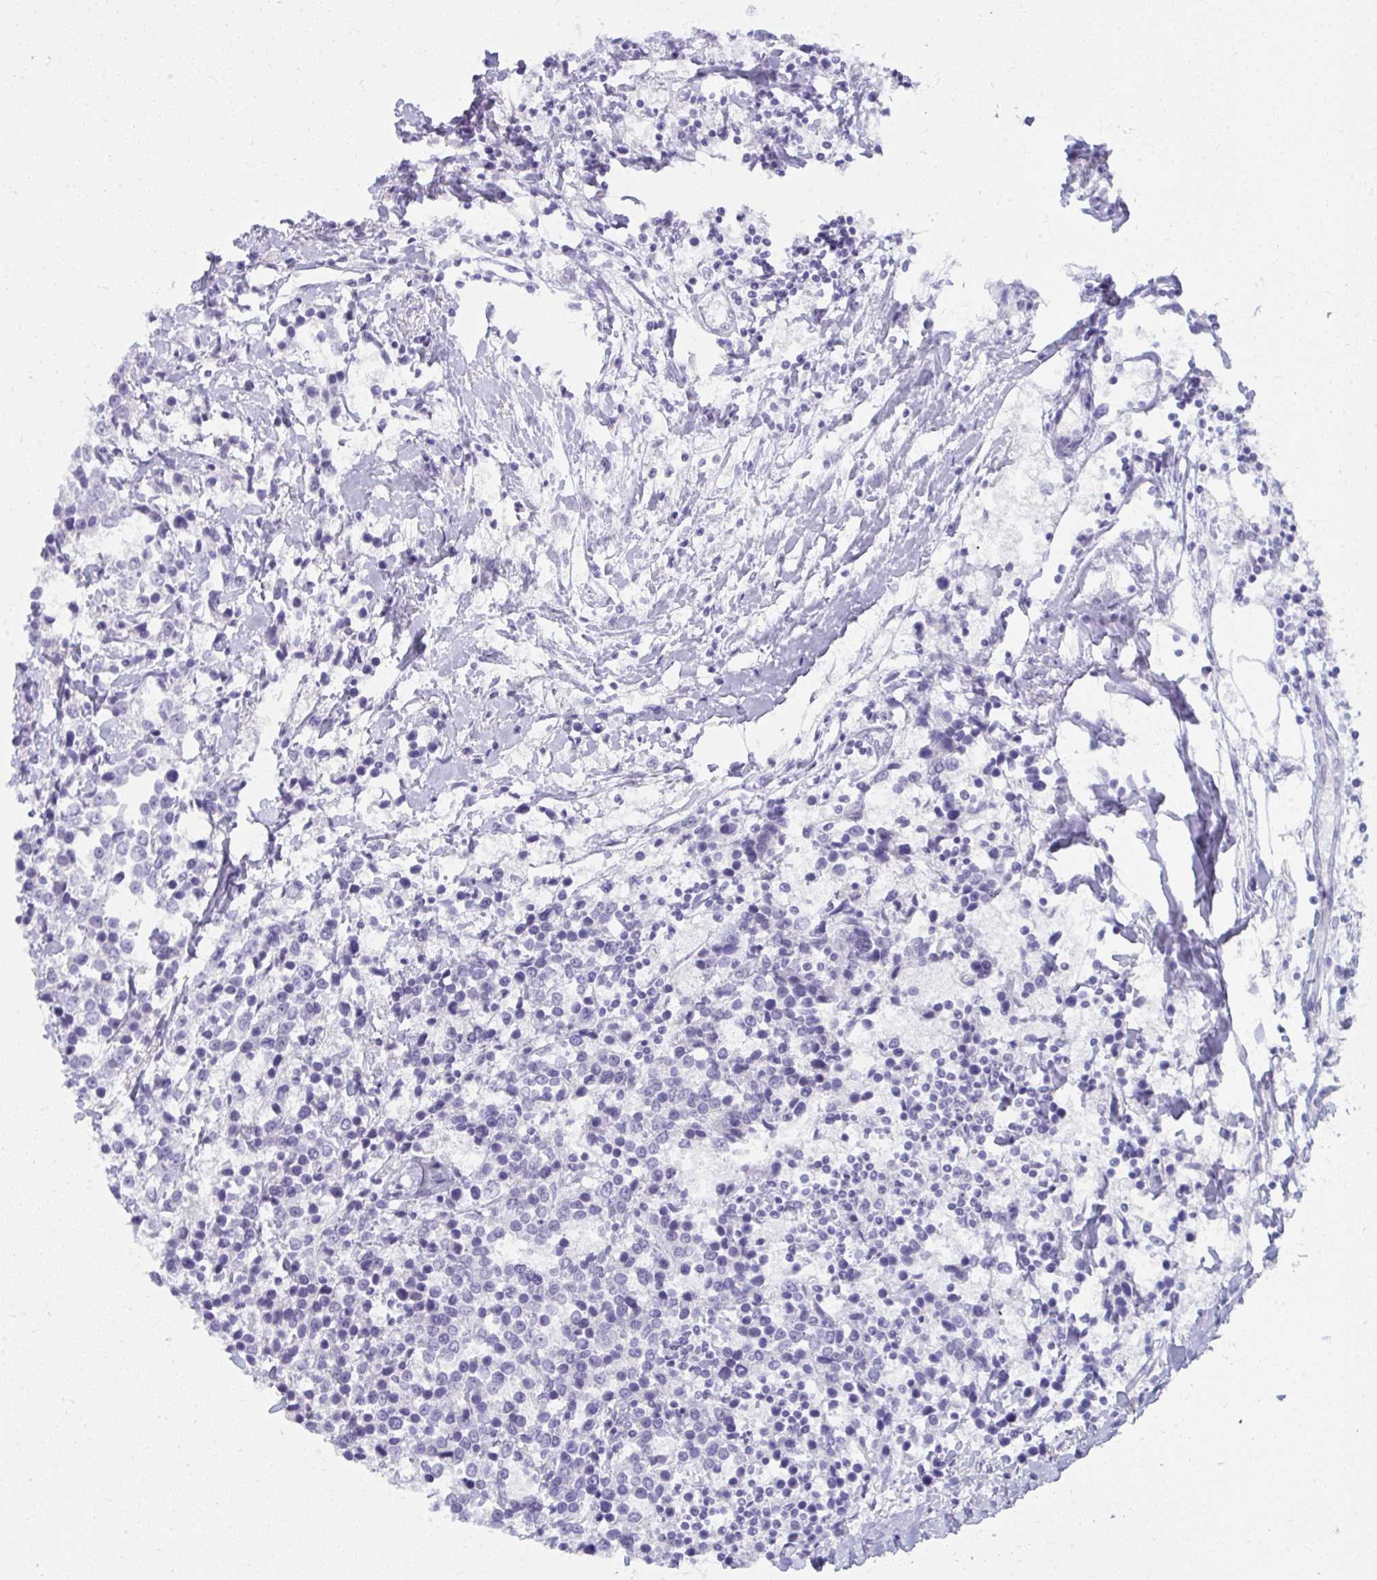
{"staining": {"intensity": "negative", "quantity": "none", "location": "none"}, "tissue": "breast cancer", "cell_type": "Tumor cells", "image_type": "cancer", "snomed": [{"axis": "morphology", "description": "Duct carcinoma"}, {"axis": "topography", "description": "Breast"}], "caption": "Immunohistochemical staining of human breast cancer (intraductal carcinoma) demonstrates no significant expression in tumor cells.", "gene": "UGT3A2", "patient": {"sex": "female", "age": 80}}